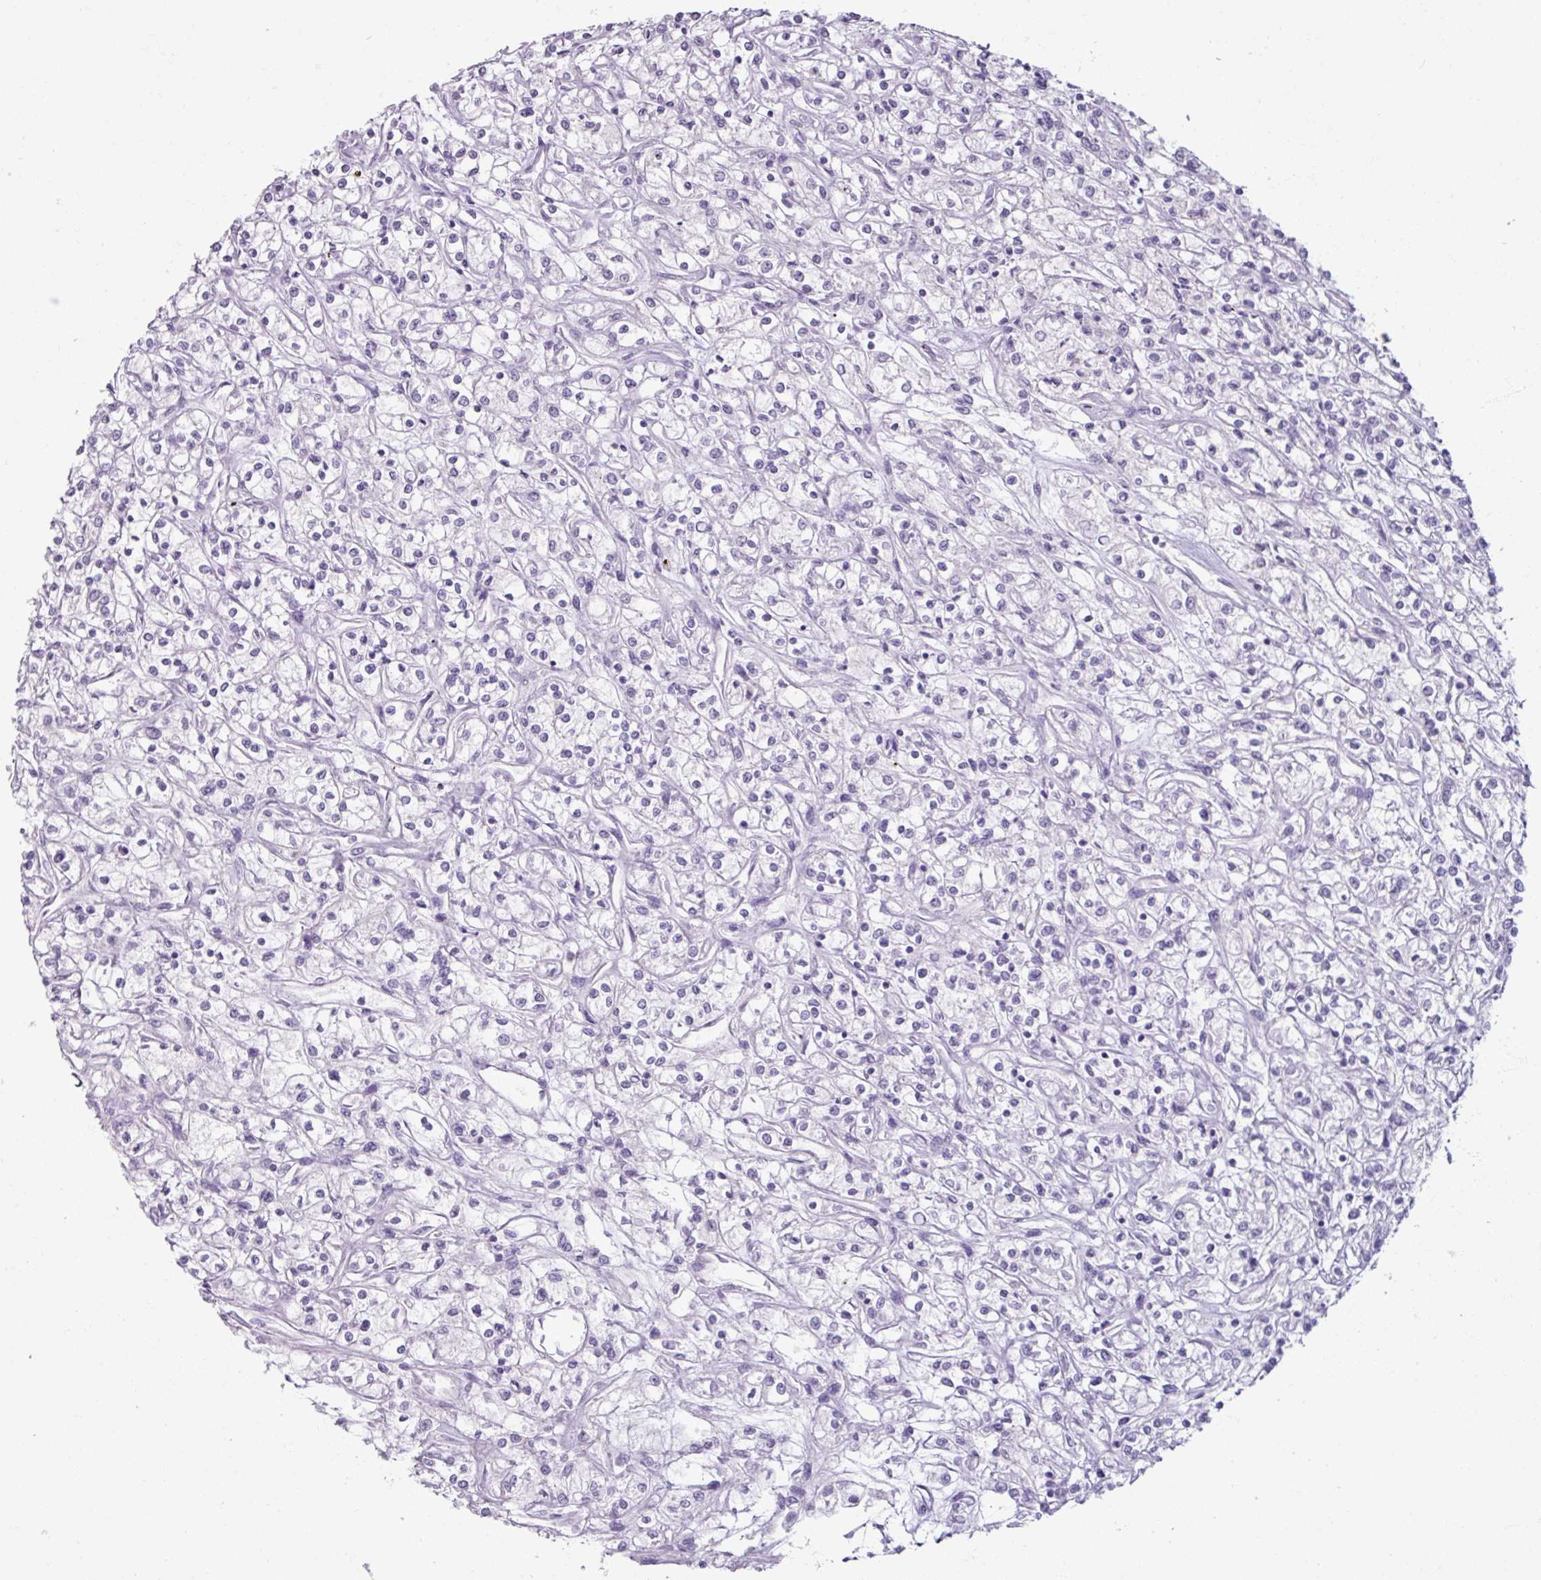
{"staining": {"intensity": "negative", "quantity": "none", "location": "none"}, "tissue": "renal cancer", "cell_type": "Tumor cells", "image_type": "cancer", "snomed": [{"axis": "morphology", "description": "Adenocarcinoma, NOS"}, {"axis": "topography", "description": "Kidney"}], "caption": "Immunohistochemistry of human renal adenocarcinoma shows no expression in tumor cells. The staining is performed using DAB brown chromogen with nuclei counter-stained in using hematoxylin.", "gene": "ARG1", "patient": {"sex": "female", "age": 59}}